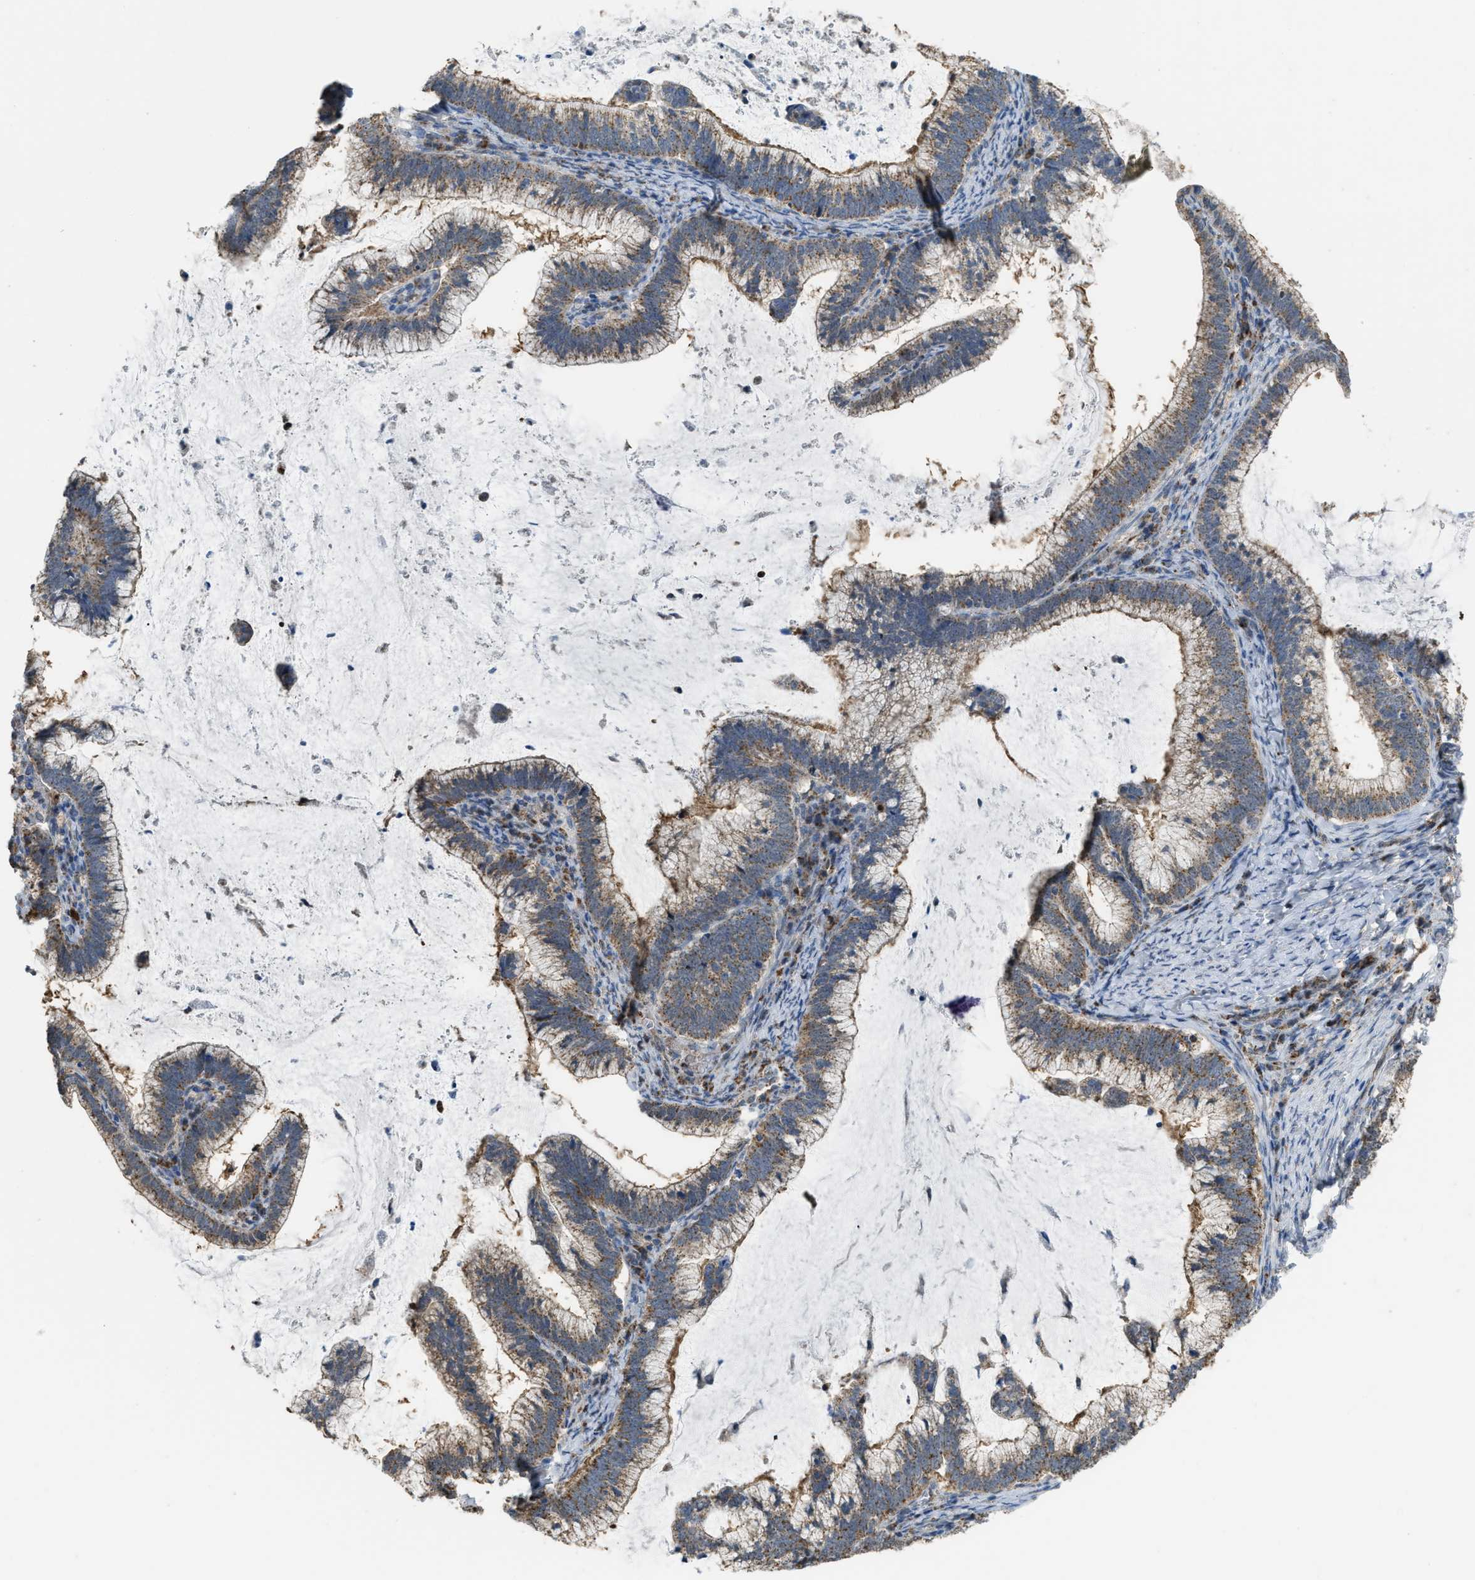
{"staining": {"intensity": "moderate", "quantity": ">75%", "location": "cytoplasmic/membranous"}, "tissue": "cervical cancer", "cell_type": "Tumor cells", "image_type": "cancer", "snomed": [{"axis": "morphology", "description": "Adenocarcinoma, NOS"}, {"axis": "topography", "description": "Cervix"}], "caption": "This is an image of immunohistochemistry (IHC) staining of cervical cancer, which shows moderate expression in the cytoplasmic/membranous of tumor cells.", "gene": "ETFB", "patient": {"sex": "female", "age": 36}}